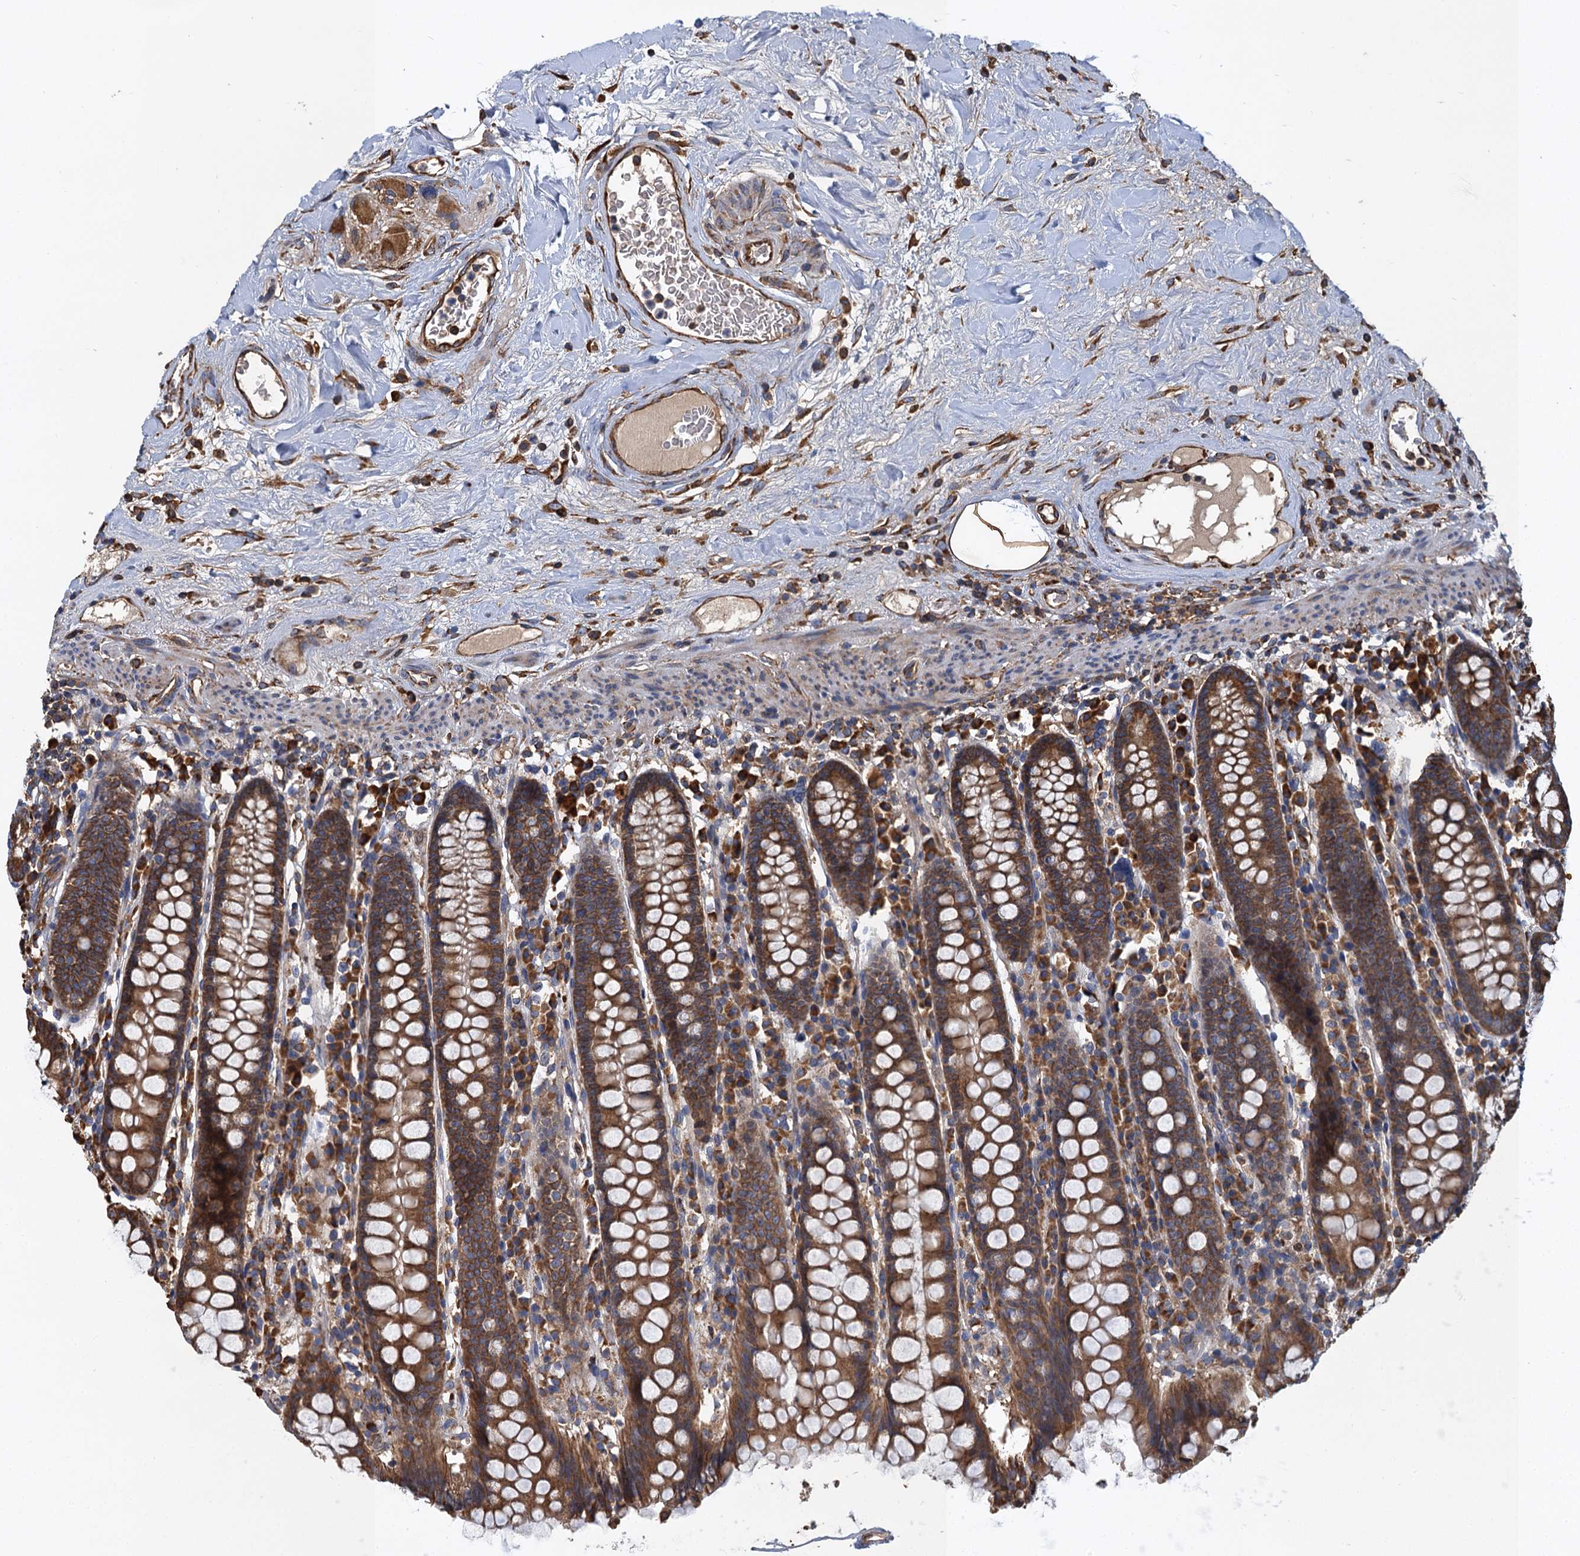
{"staining": {"intensity": "strong", "quantity": ">75%", "location": "cytoplasmic/membranous"}, "tissue": "colon", "cell_type": "Endothelial cells", "image_type": "normal", "snomed": [{"axis": "morphology", "description": "Normal tissue, NOS"}, {"axis": "topography", "description": "Colon"}], "caption": "Immunohistochemistry (DAB (3,3'-diaminobenzidine)) staining of unremarkable human colon displays strong cytoplasmic/membranous protein positivity in about >75% of endothelial cells.", "gene": "LINS1", "patient": {"sex": "female", "age": 79}}